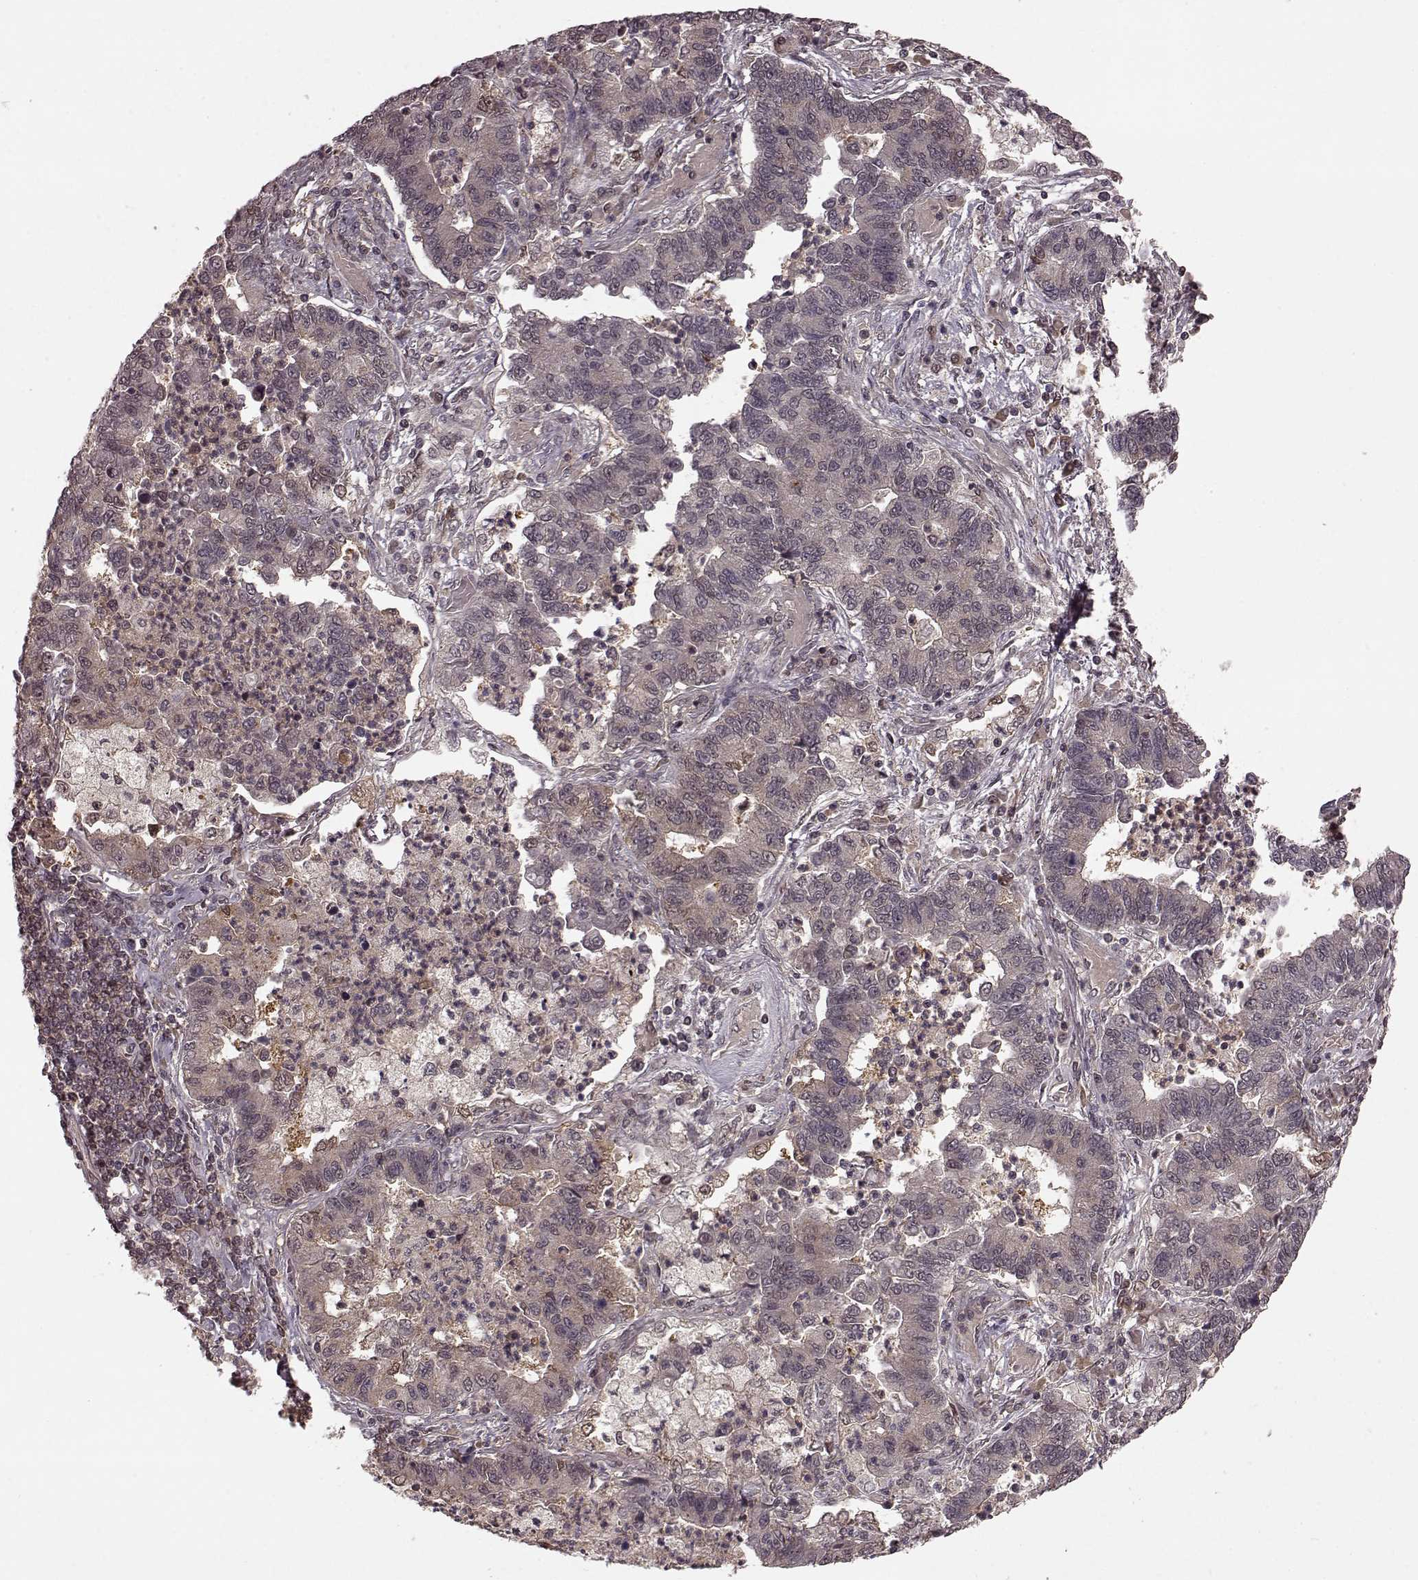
{"staining": {"intensity": "weak", "quantity": "<25%", "location": "cytoplasmic/membranous"}, "tissue": "lung cancer", "cell_type": "Tumor cells", "image_type": "cancer", "snomed": [{"axis": "morphology", "description": "Adenocarcinoma, NOS"}, {"axis": "topography", "description": "Lung"}], "caption": "IHC histopathology image of neoplastic tissue: lung cancer stained with DAB exhibits no significant protein positivity in tumor cells. Nuclei are stained in blue.", "gene": "GSS", "patient": {"sex": "female", "age": 57}}